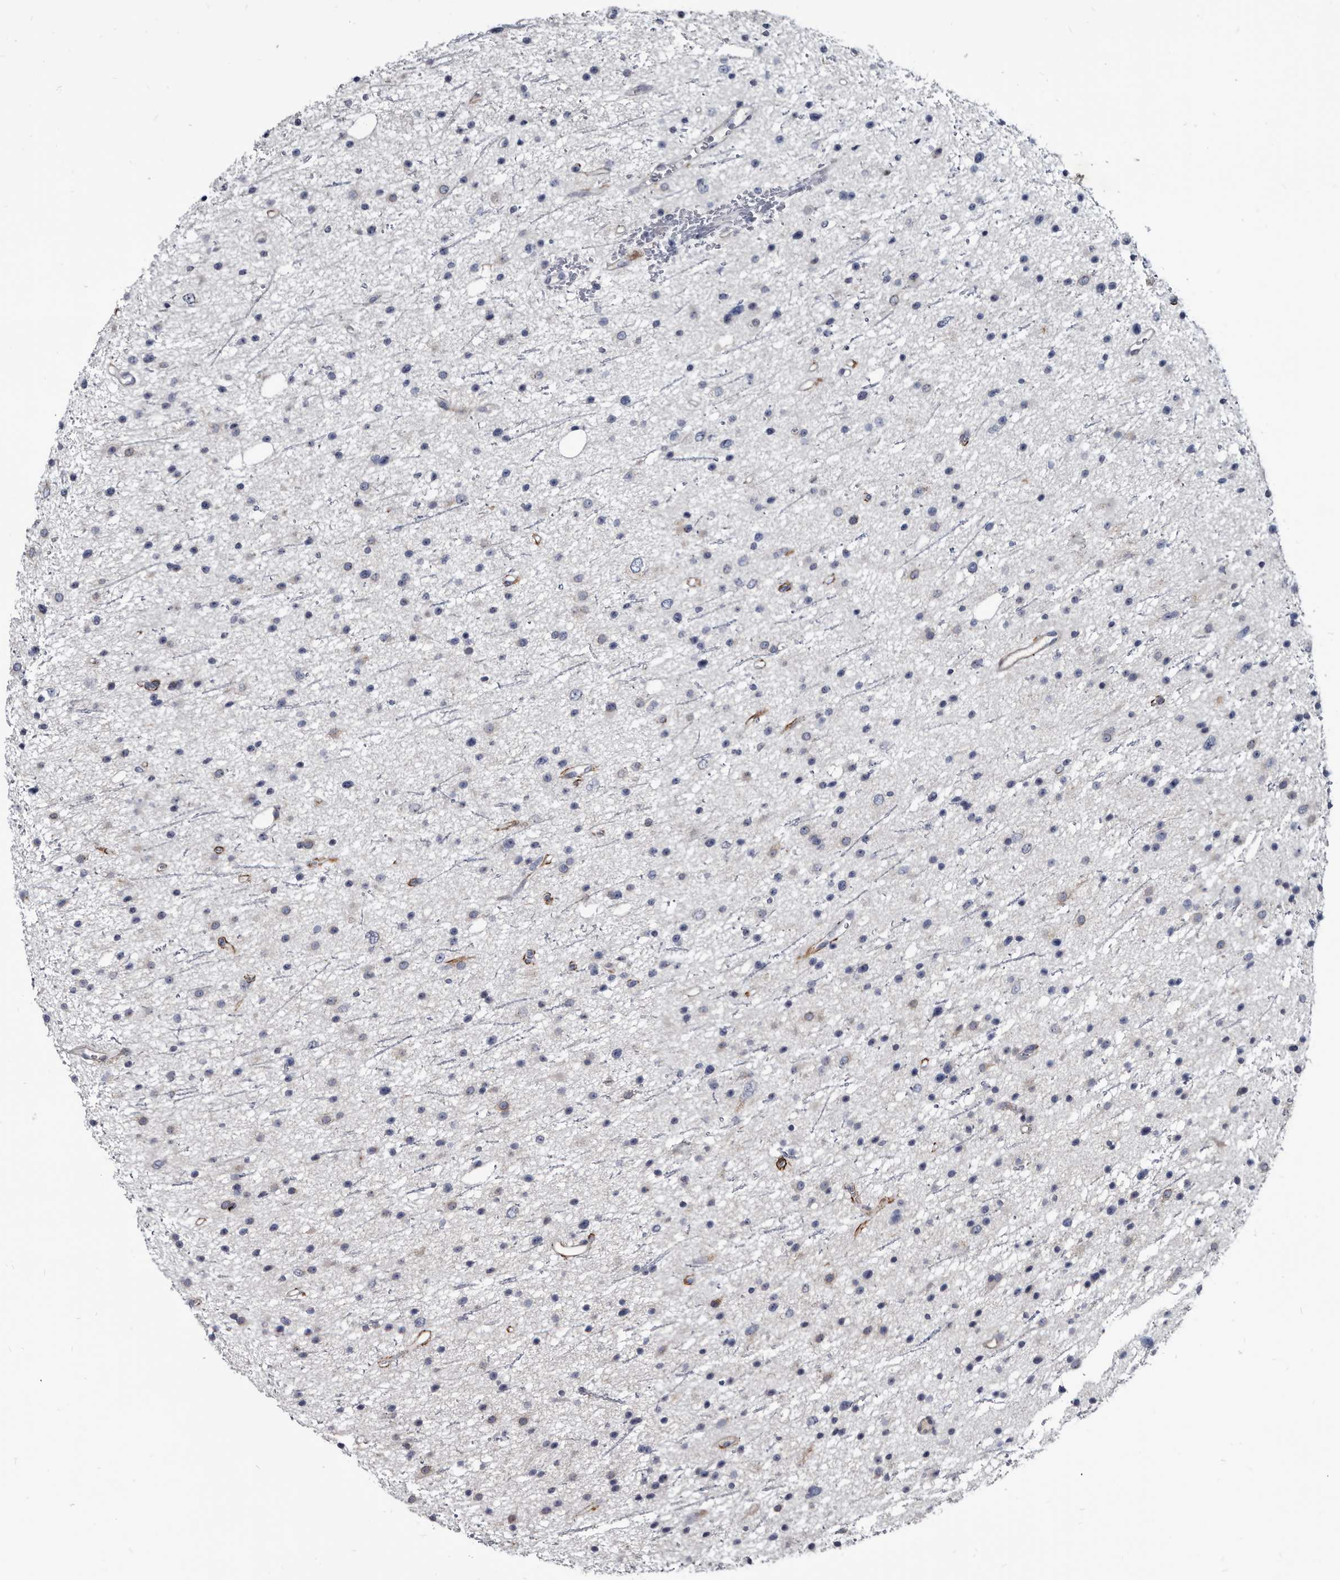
{"staining": {"intensity": "negative", "quantity": "none", "location": "none"}, "tissue": "glioma", "cell_type": "Tumor cells", "image_type": "cancer", "snomed": [{"axis": "morphology", "description": "Glioma, malignant, Low grade"}, {"axis": "topography", "description": "Cerebral cortex"}], "caption": "Tumor cells show no significant protein staining in malignant glioma (low-grade).", "gene": "PRSS8", "patient": {"sex": "female", "age": 39}}